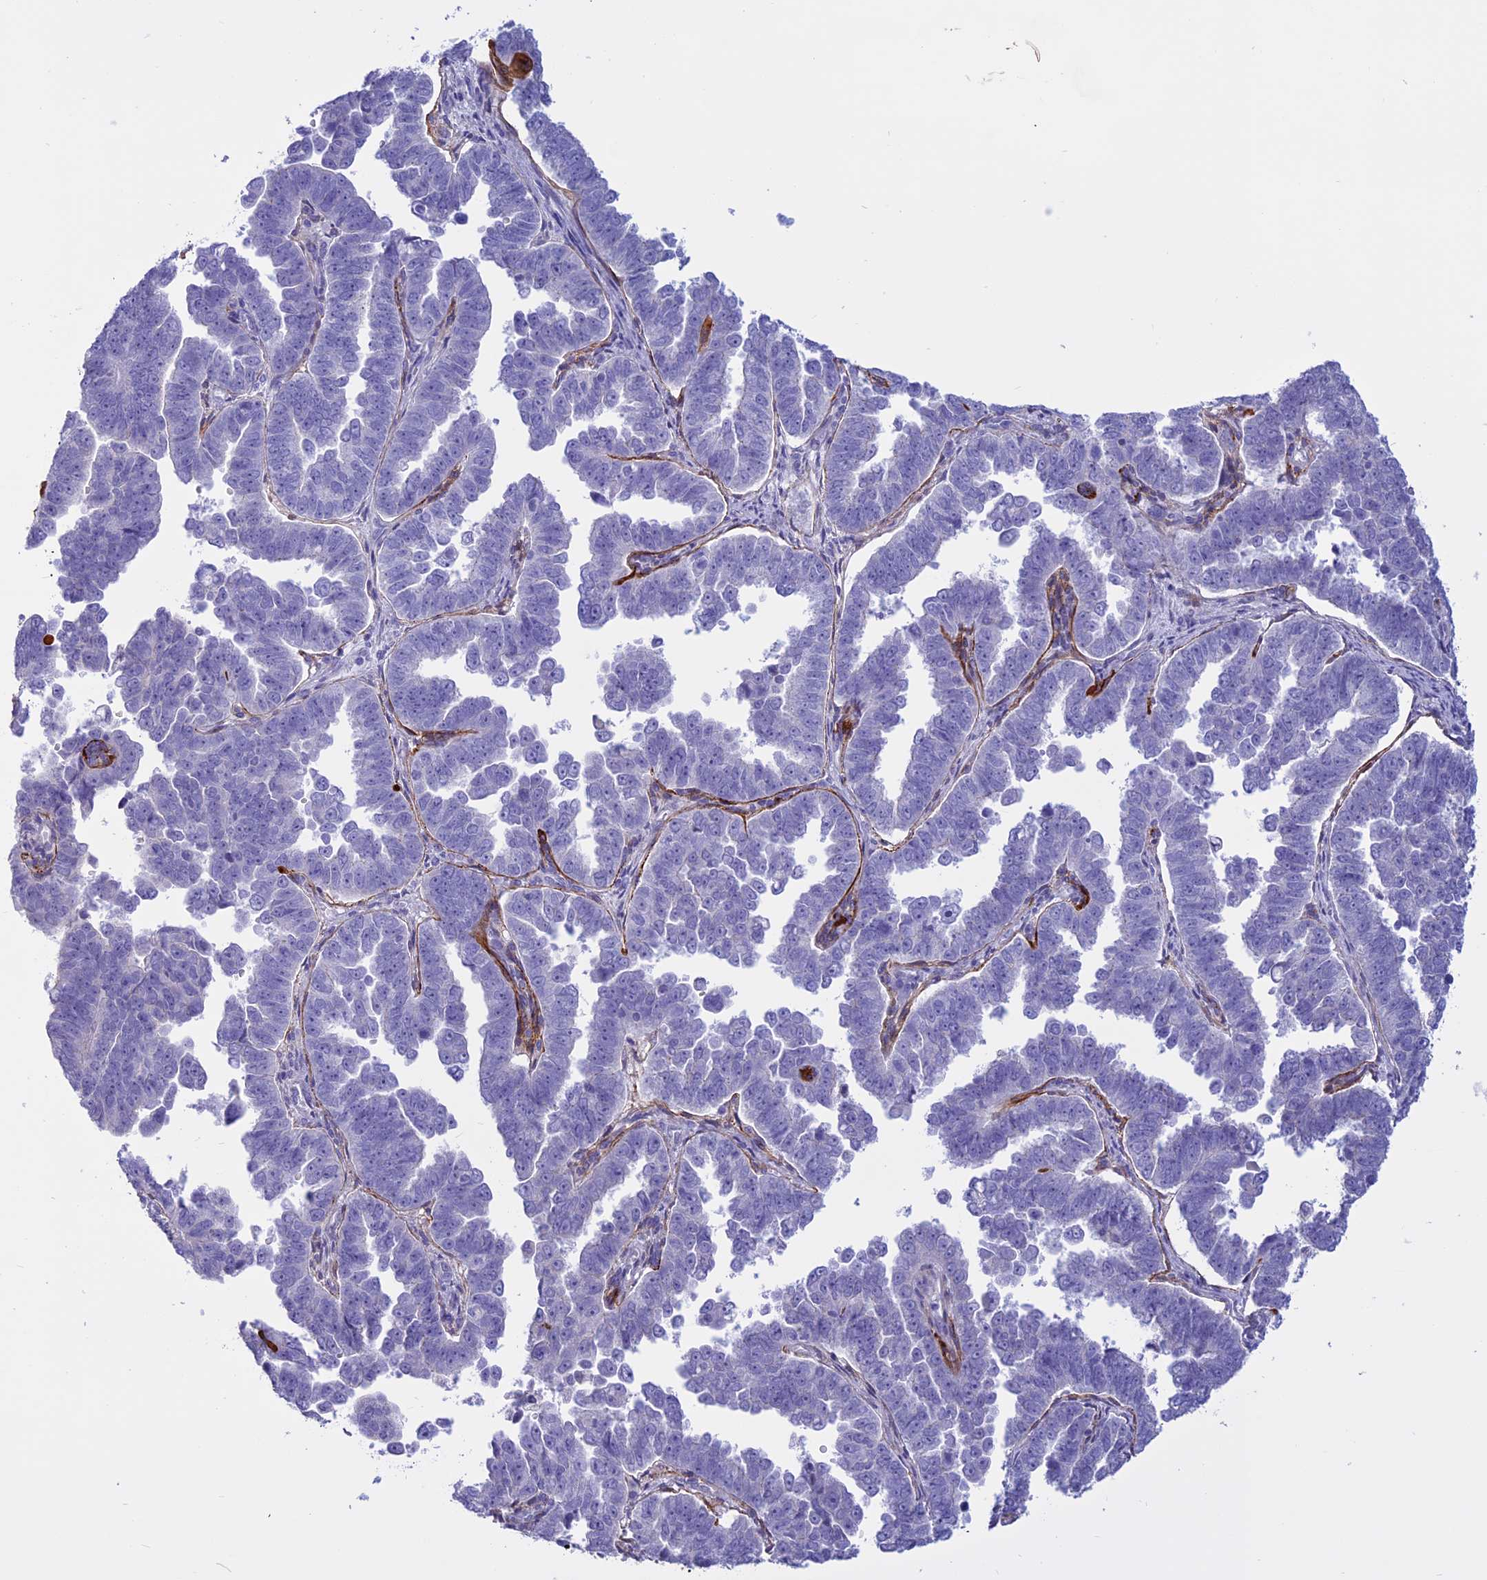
{"staining": {"intensity": "negative", "quantity": "none", "location": "none"}, "tissue": "endometrial cancer", "cell_type": "Tumor cells", "image_type": "cancer", "snomed": [{"axis": "morphology", "description": "Adenocarcinoma, NOS"}, {"axis": "topography", "description": "Endometrium"}], "caption": "A histopathology image of human endometrial cancer is negative for staining in tumor cells.", "gene": "SPHKAP", "patient": {"sex": "female", "age": 75}}